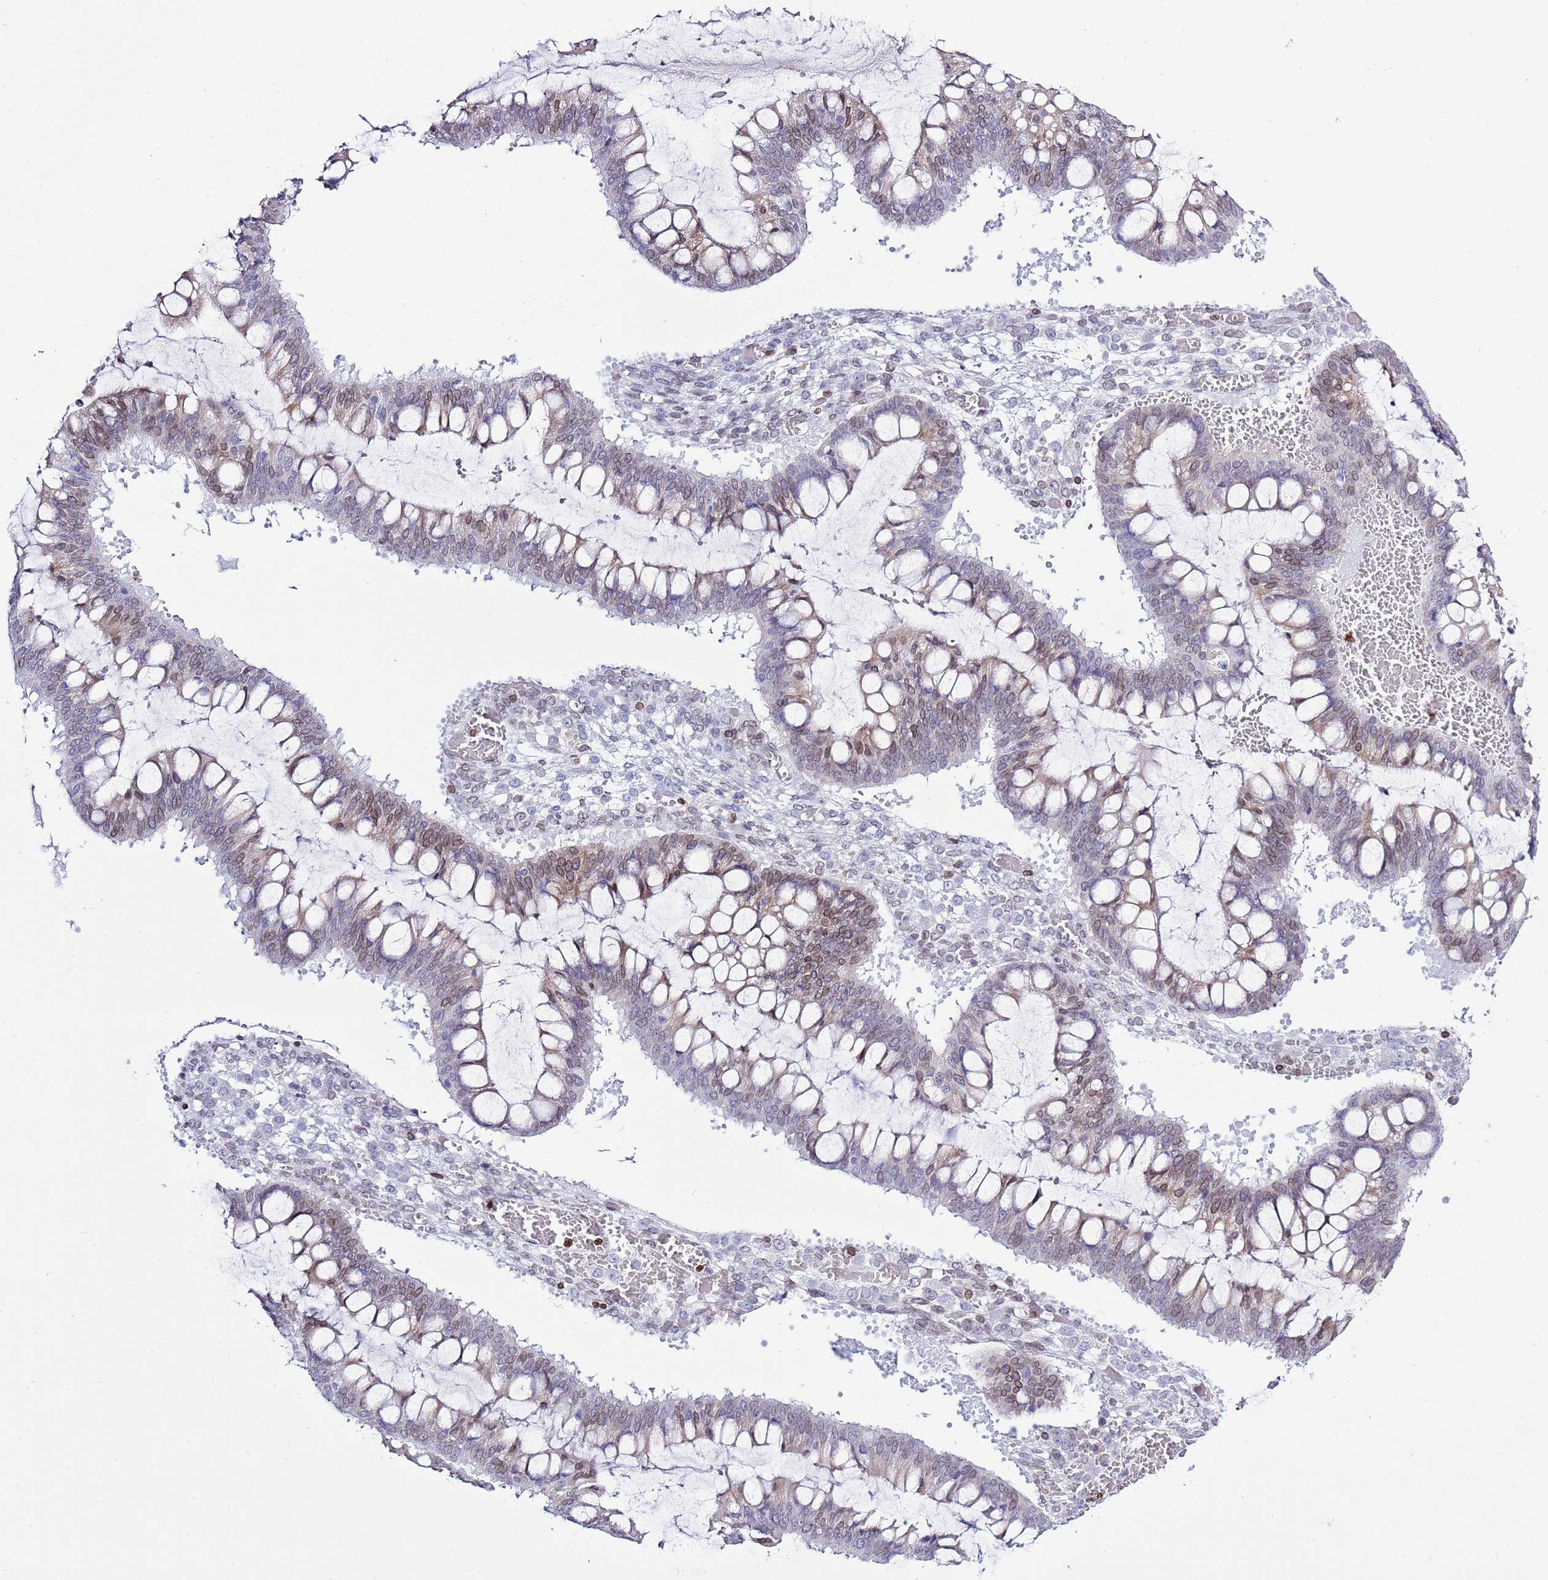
{"staining": {"intensity": "weak", "quantity": "25%-75%", "location": "cytoplasmic/membranous,nuclear"}, "tissue": "ovarian cancer", "cell_type": "Tumor cells", "image_type": "cancer", "snomed": [{"axis": "morphology", "description": "Cystadenocarcinoma, mucinous, NOS"}, {"axis": "topography", "description": "Ovary"}], "caption": "Protein analysis of ovarian cancer tissue exhibits weak cytoplasmic/membranous and nuclear staining in about 25%-75% of tumor cells. (brown staining indicates protein expression, while blue staining denotes nuclei).", "gene": "LBR", "patient": {"sex": "female", "age": 73}}